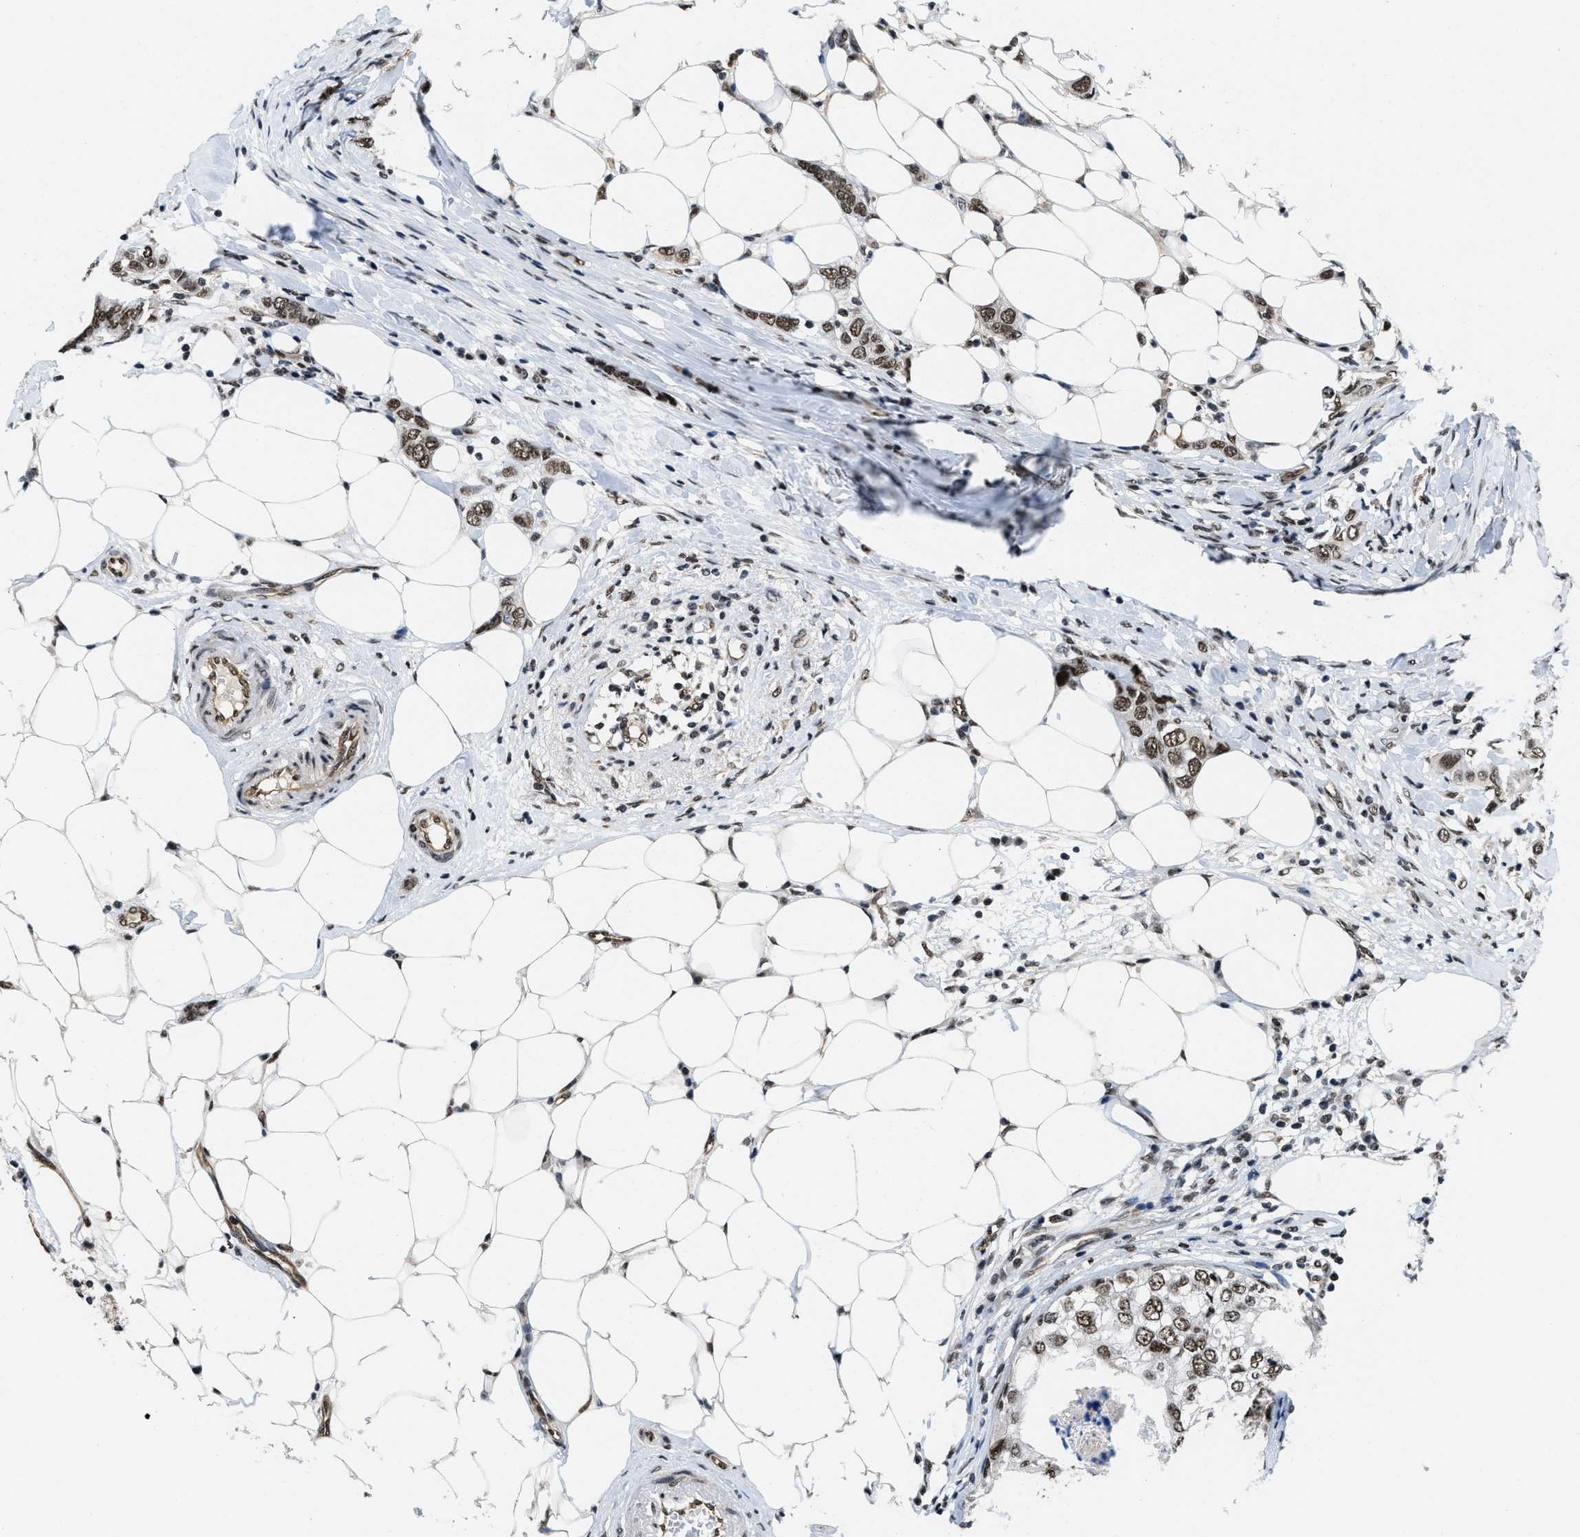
{"staining": {"intensity": "moderate", "quantity": ">75%", "location": "nuclear"}, "tissue": "breast cancer", "cell_type": "Tumor cells", "image_type": "cancer", "snomed": [{"axis": "morphology", "description": "Duct carcinoma"}, {"axis": "topography", "description": "Breast"}], "caption": "Intraductal carcinoma (breast) was stained to show a protein in brown. There is medium levels of moderate nuclear positivity in approximately >75% of tumor cells.", "gene": "SAFB", "patient": {"sex": "female", "age": 50}}